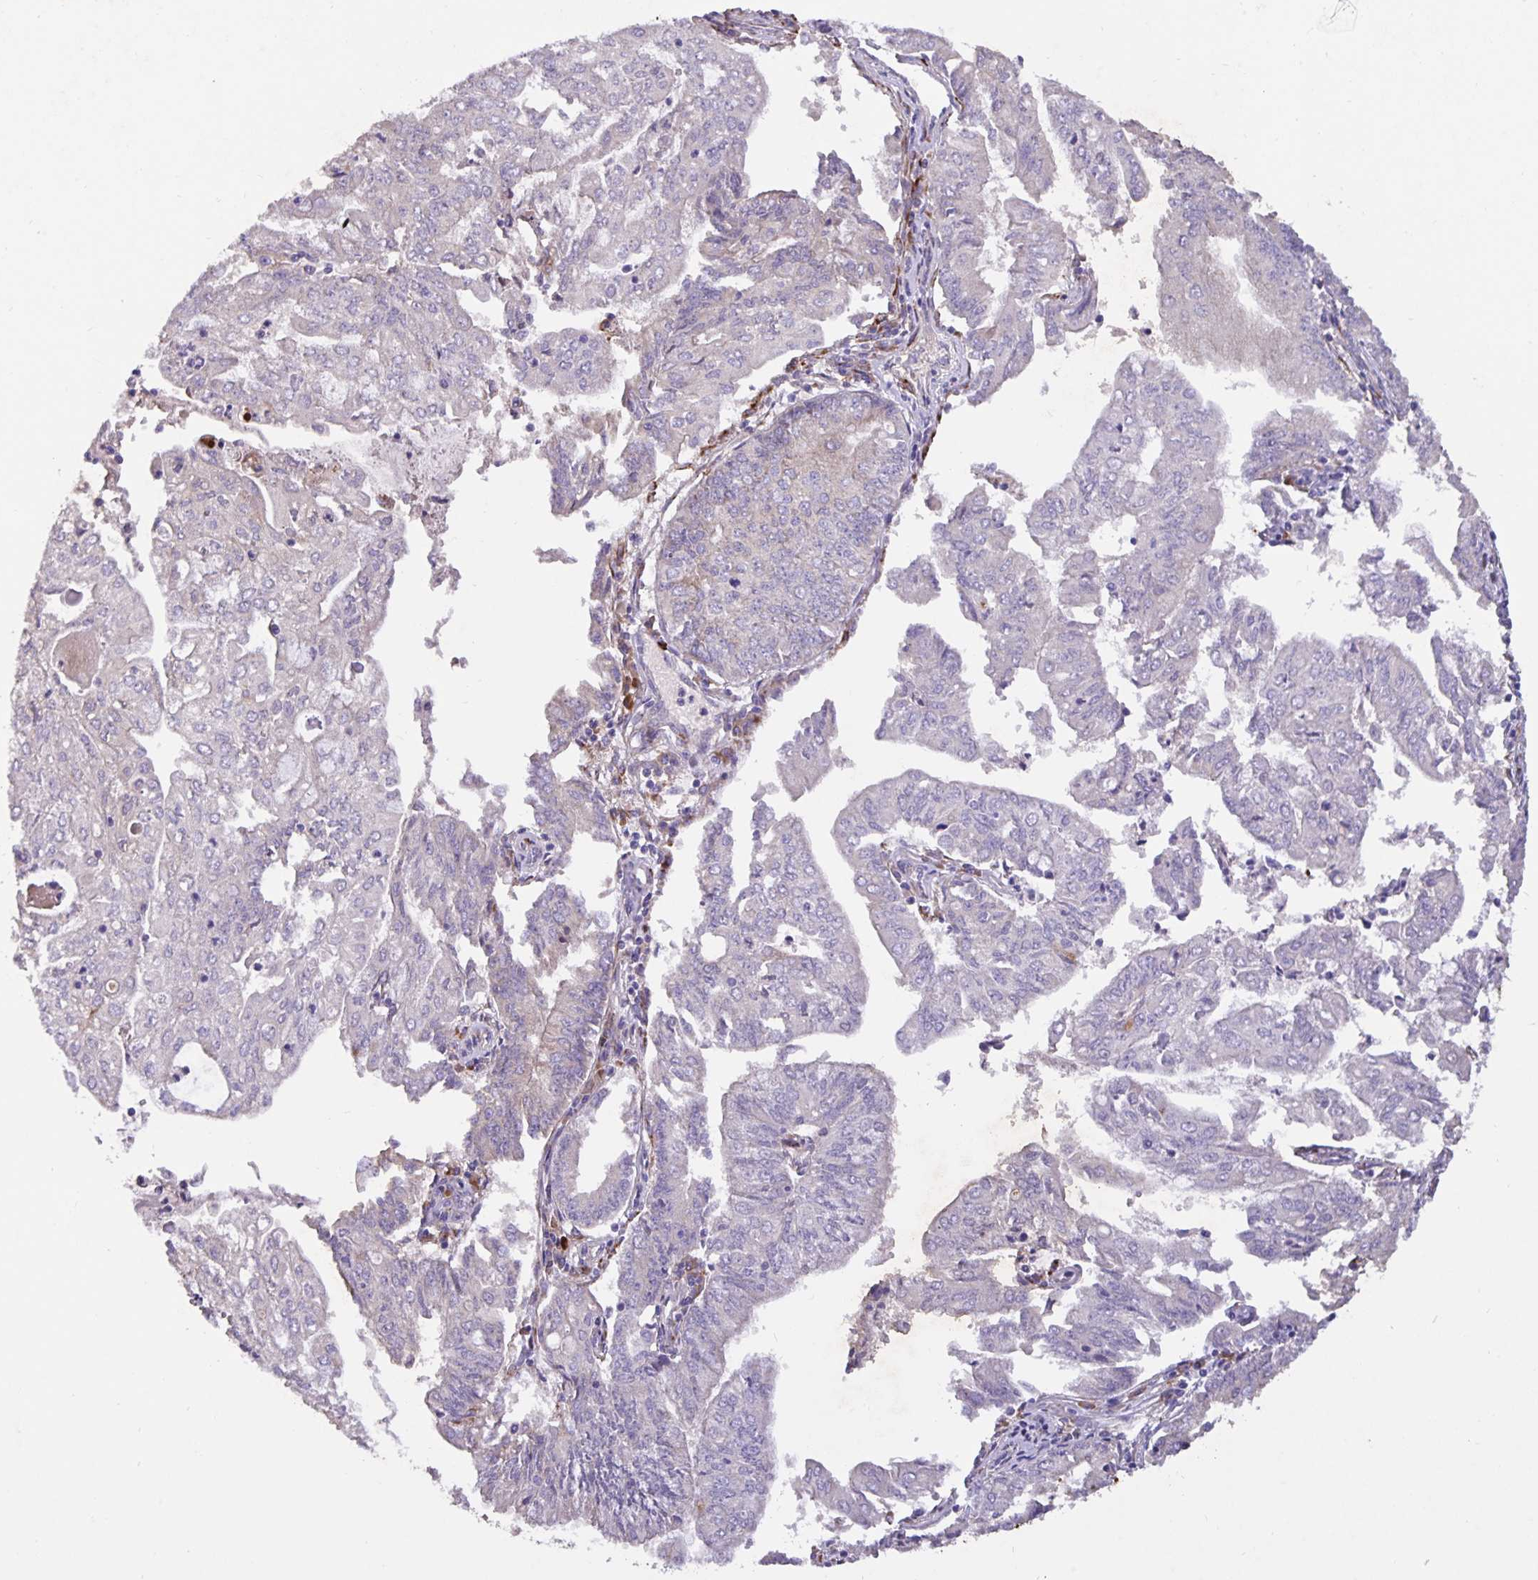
{"staining": {"intensity": "negative", "quantity": "none", "location": "none"}, "tissue": "endometrial cancer", "cell_type": "Tumor cells", "image_type": "cancer", "snomed": [{"axis": "morphology", "description": "Adenocarcinoma, NOS"}, {"axis": "topography", "description": "Endometrium"}], "caption": "Tumor cells show no significant expression in endometrial cancer (adenocarcinoma).", "gene": "EML6", "patient": {"sex": "female", "age": 61}}